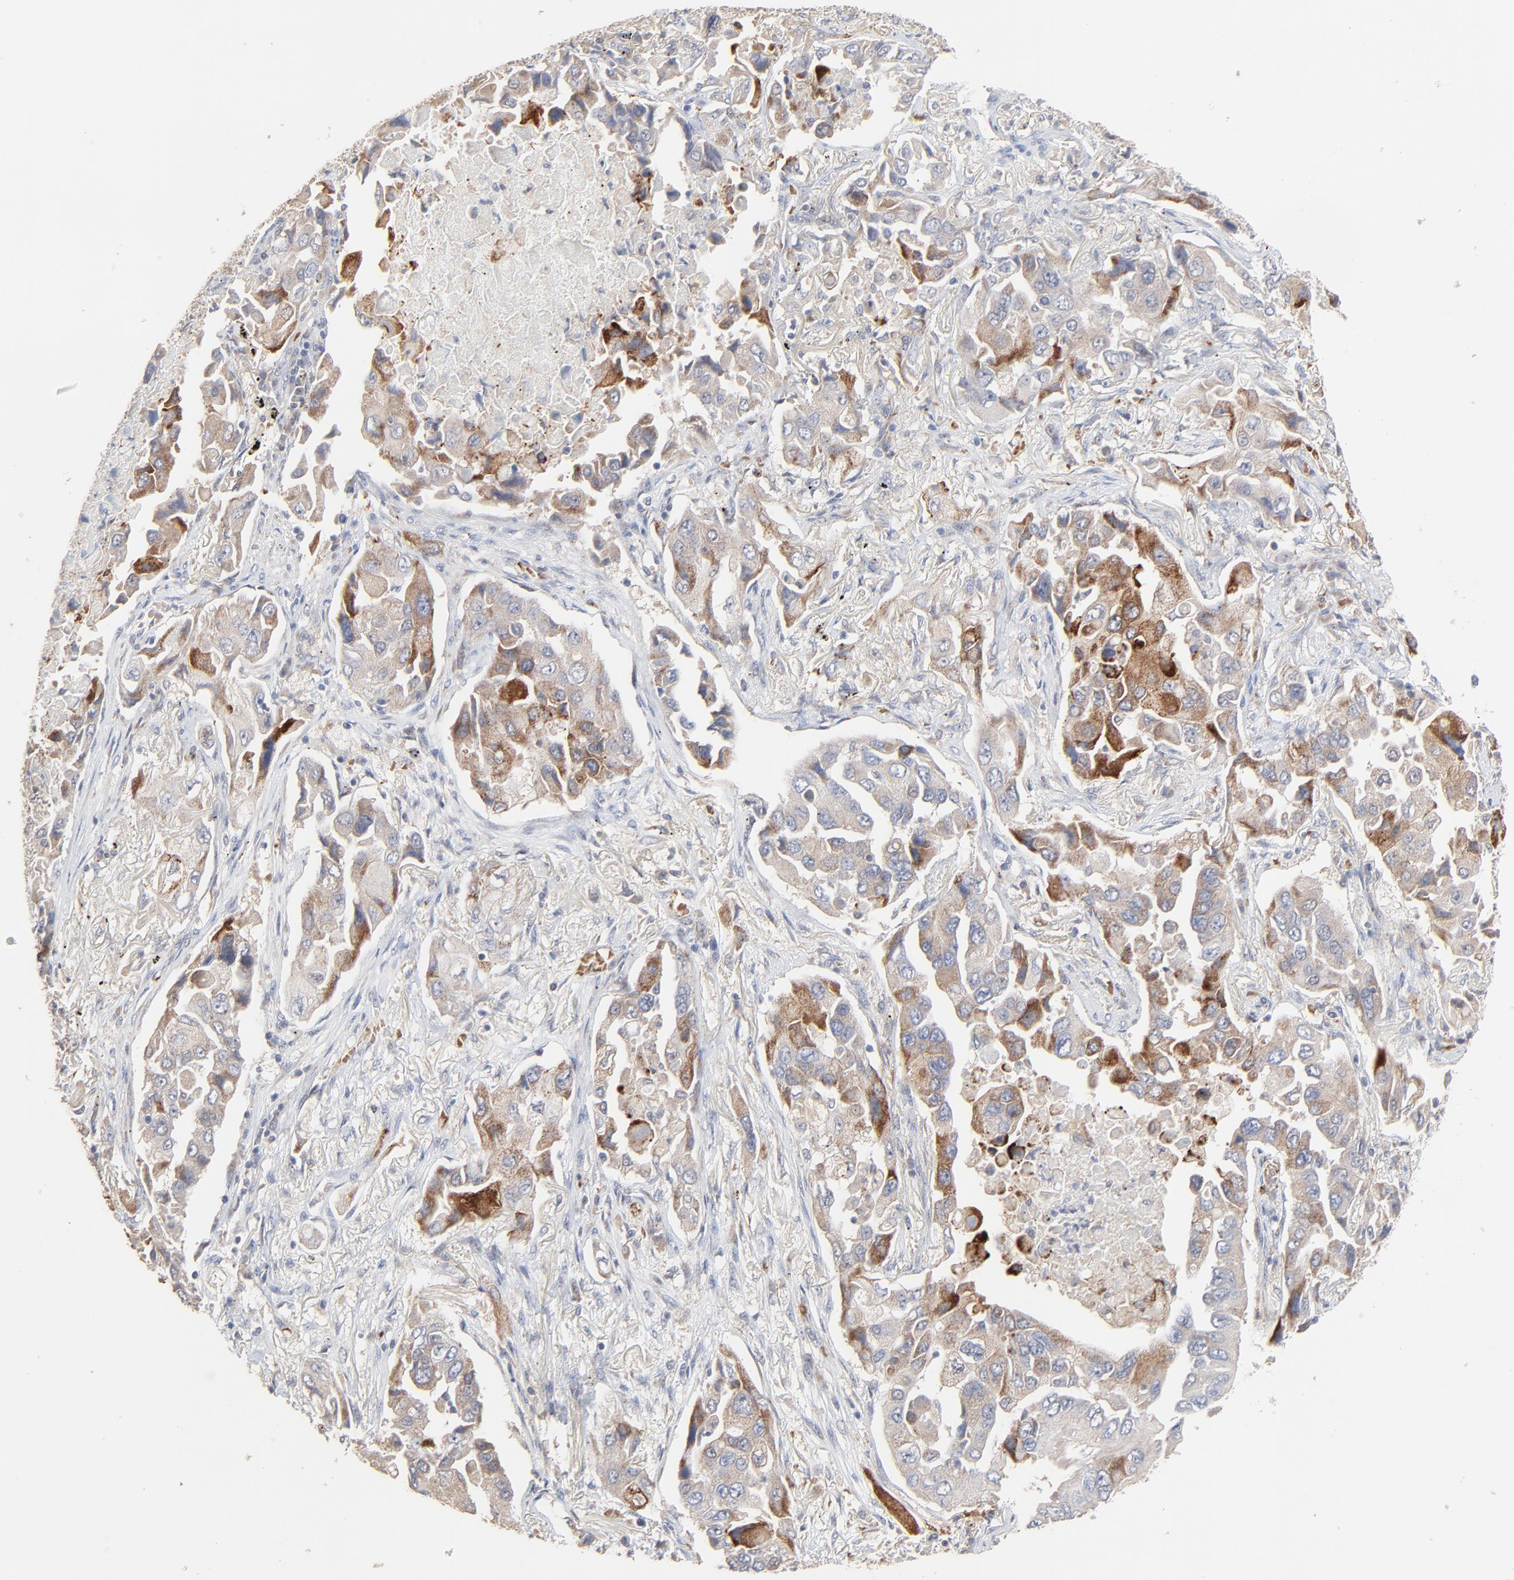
{"staining": {"intensity": "strong", "quantity": "25%-75%", "location": "cytoplasmic/membranous"}, "tissue": "lung cancer", "cell_type": "Tumor cells", "image_type": "cancer", "snomed": [{"axis": "morphology", "description": "Adenocarcinoma, NOS"}, {"axis": "topography", "description": "Lung"}], "caption": "Brown immunohistochemical staining in human lung cancer (adenocarcinoma) reveals strong cytoplasmic/membranous positivity in approximately 25%-75% of tumor cells.", "gene": "FANCB", "patient": {"sex": "female", "age": 65}}